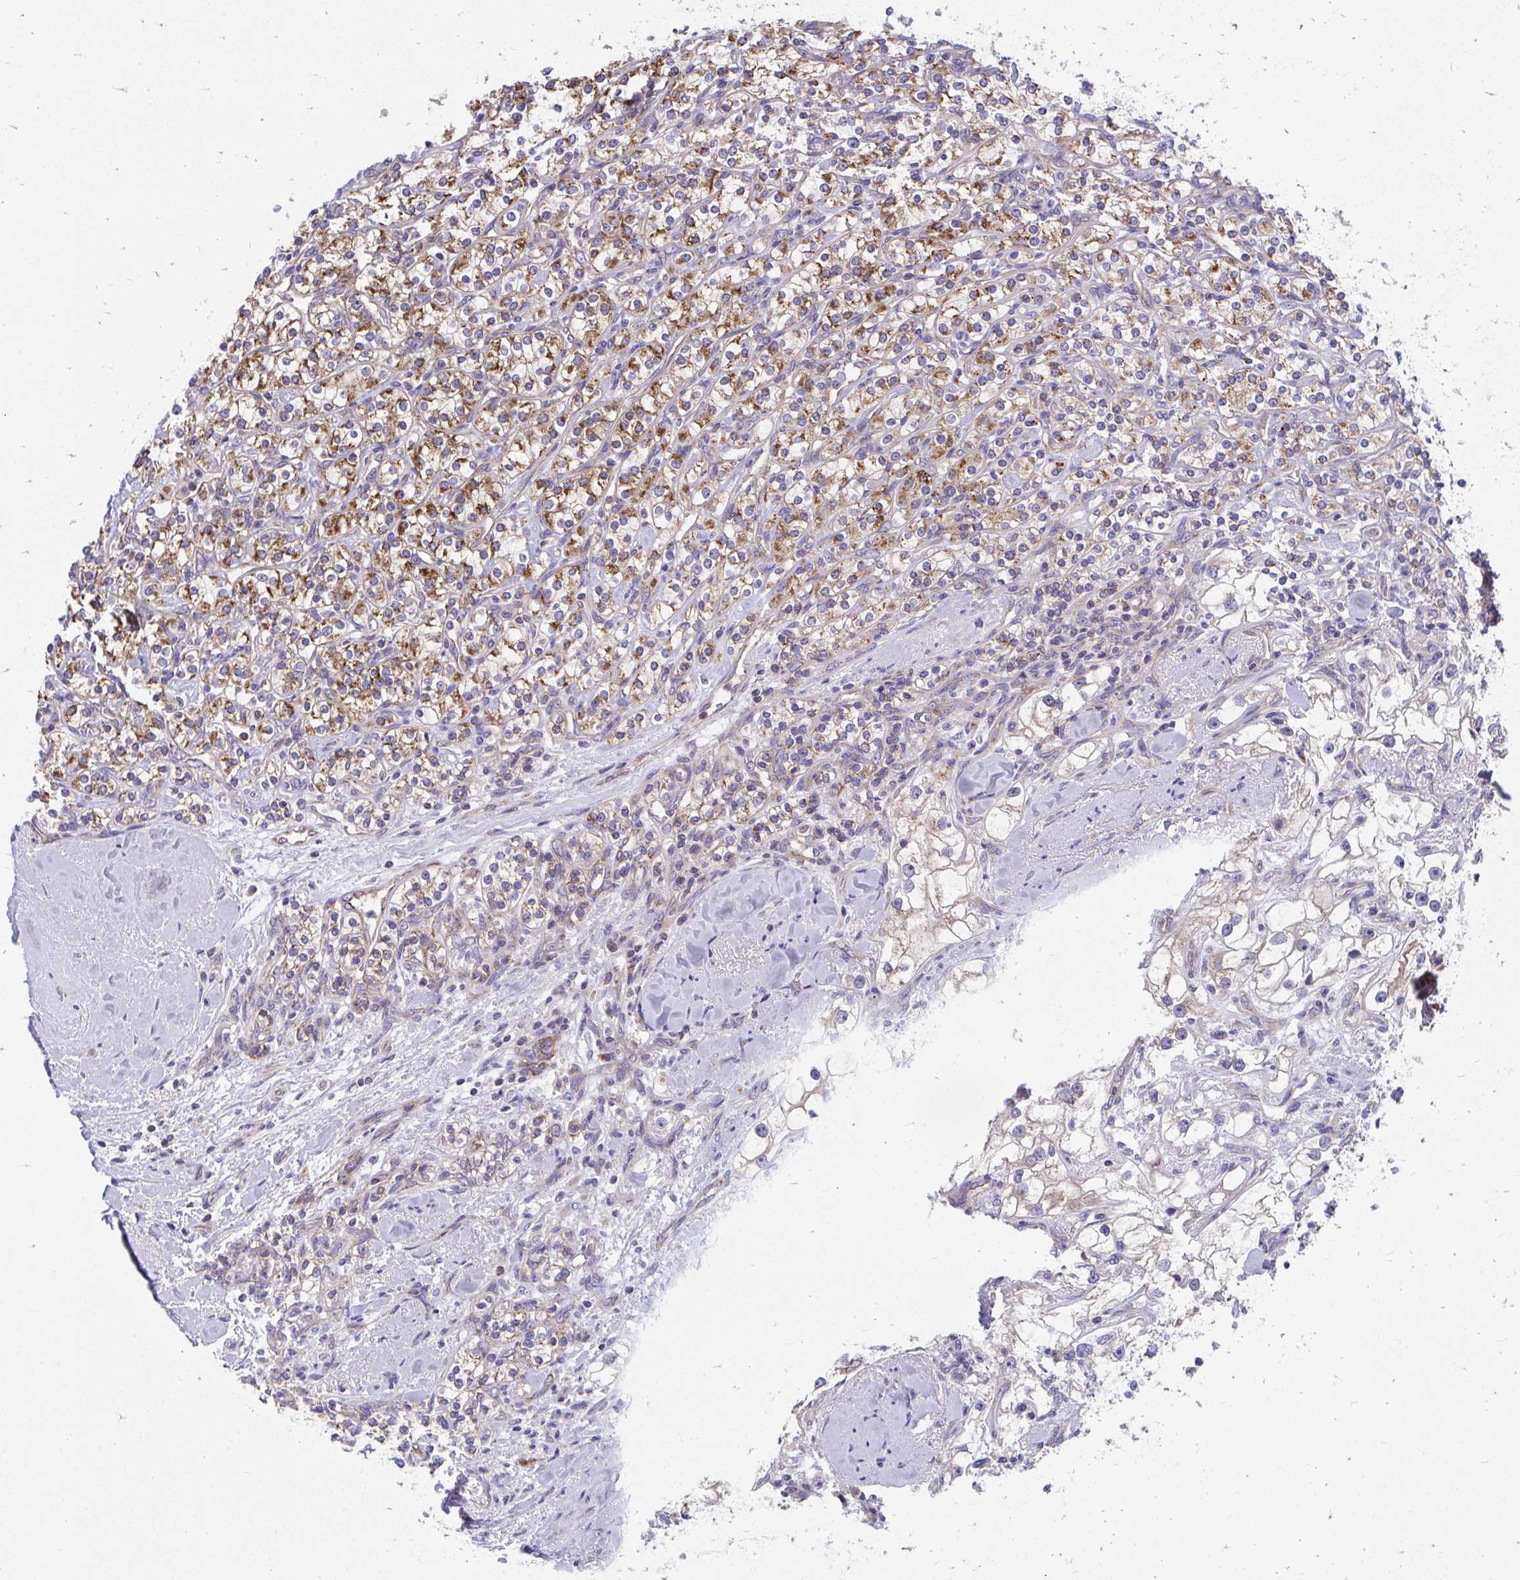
{"staining": {"intensity": "strong", "quantity": "25%-75%", "location": "cytoplasmic/membranous"}, "tissue": "renal cancer", "cell_type": "Tumor cells", "image_type": "cancer", "snomed": [{"axis": "morphology", "description": "Adenocarcinoma, NOS"}, {"axis": "topography", "description": "Kidney"}], "caption": "A photomicrograph of human adenocarcinoma (renal) stained for a protein displays strong cytoplasmic/membranous brown staining in tumor cells.", "gene": "FHIP1B", "patient": {"sex": "male", "age": 77}}